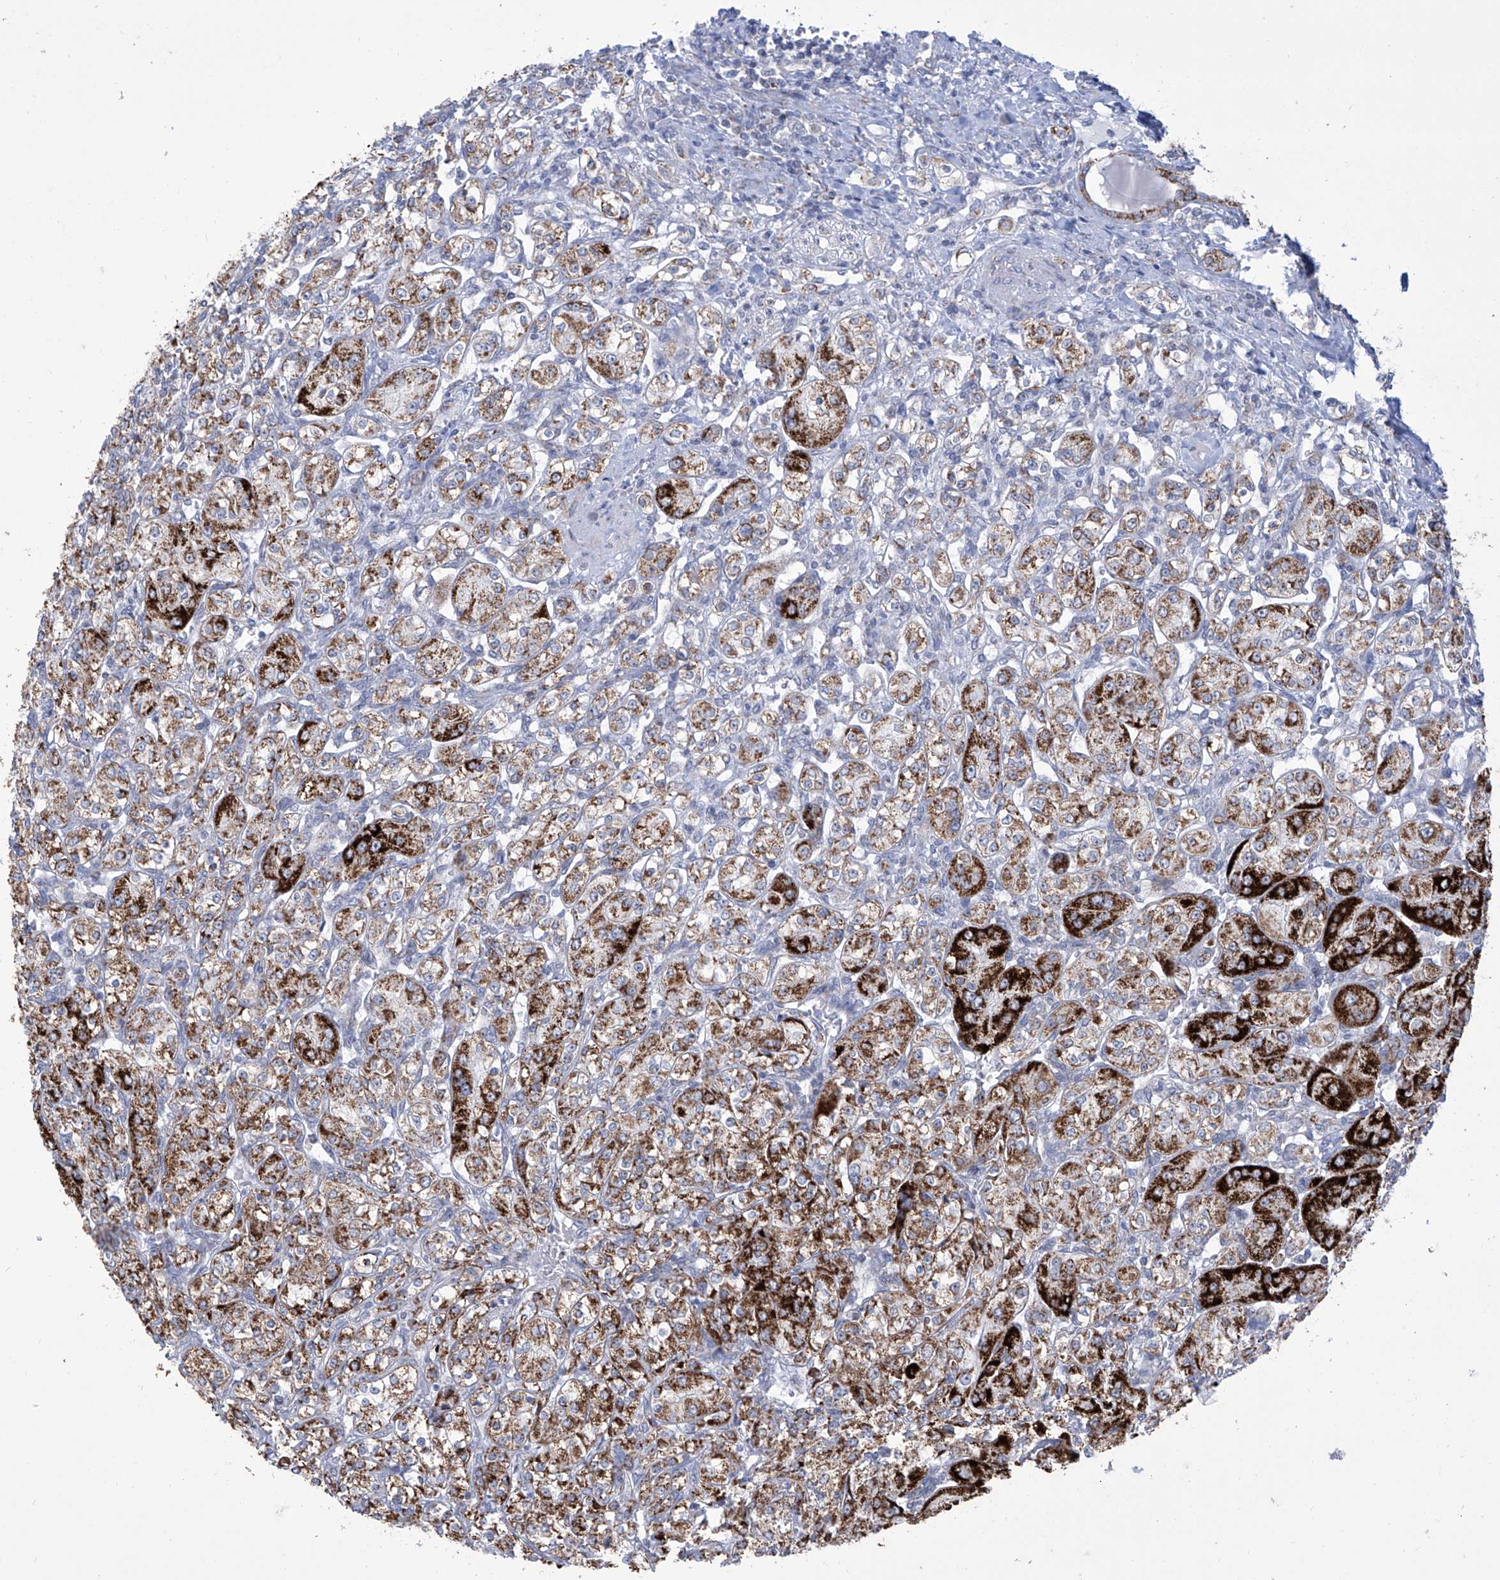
{"staining": {"intensity": "strong", "quantity": ">75%", "location": "cytoplasmic/membranous"}, "tissue": "renal cancer", "cell_type": "Tumor cells", "image_type": "cancer", "snomed": [{"axis": "morphology", "description": "Adenocarcinoma, NOS"}, {"axis": "topography", "description": "Kidney"}], "caption": "High-magnification brightfield microscopy of renal adenocarcinoma stained with DAB (brown) and counterstained with hematoxylin (blue). tumor cells exhibit strong cytoplasmic/membranous expression is present in approximately>75% of cells.", "gene": "ALDH6A1", "patient": {"sex": "male", "age": 77}}